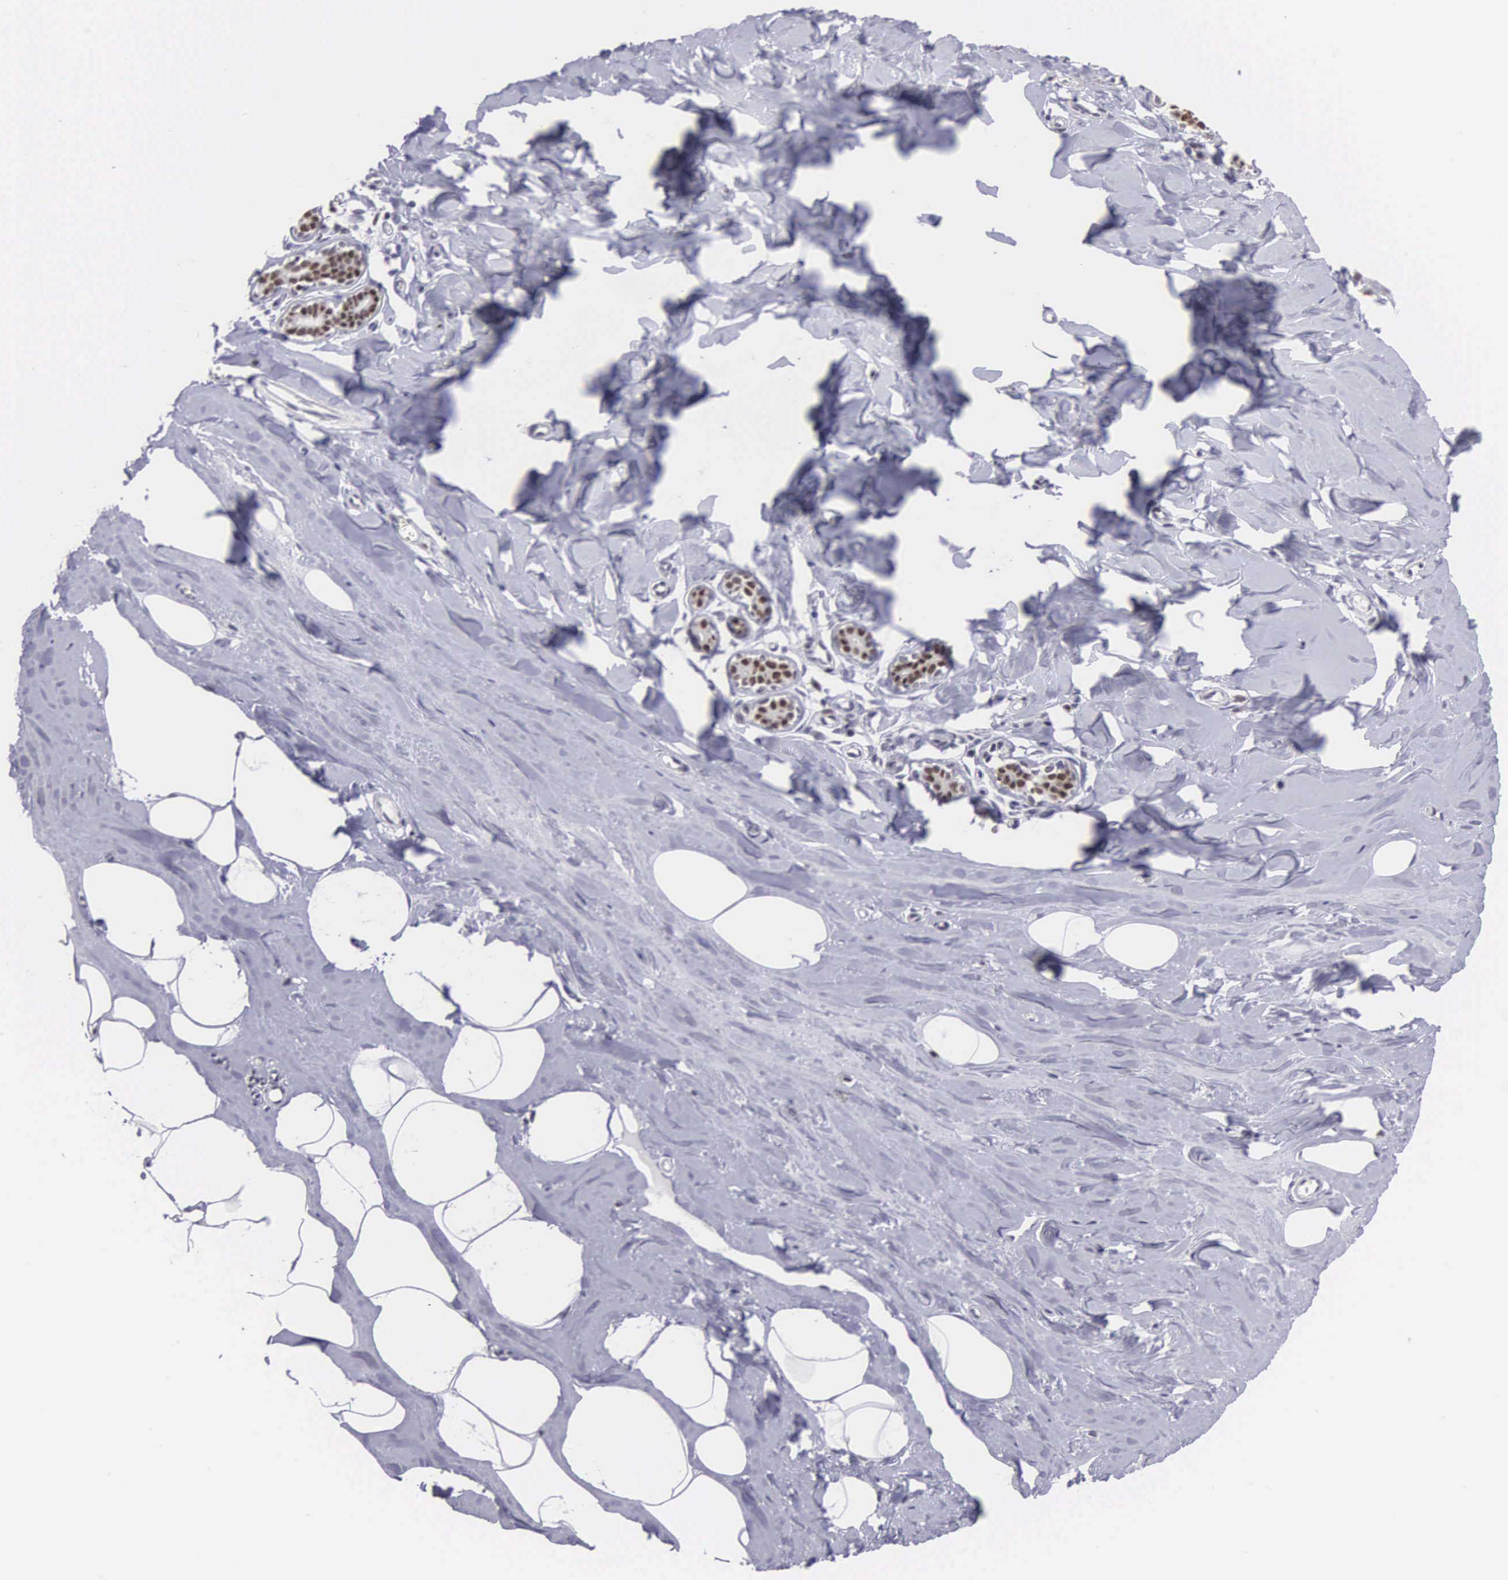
{"staining": {"intensity": "negative", "quantity": "none", "location": "none"}, "tissue": "breast", "cell_type": "Adipocytes", "image_type": "normal", "snomed": [{"axis": "morphology", "description": "Normal tissue, NOS"}, {"axis": "topography", "description": "Breast"}], "caption": "IHC histopathology image of benign breast: breast stained with DAB (3,3'-diaminobenzidine) demonstrates no significant protein expression in adipocytes.", "gene": "ETV6", "patient": {"sex": "female", "age": 45}}